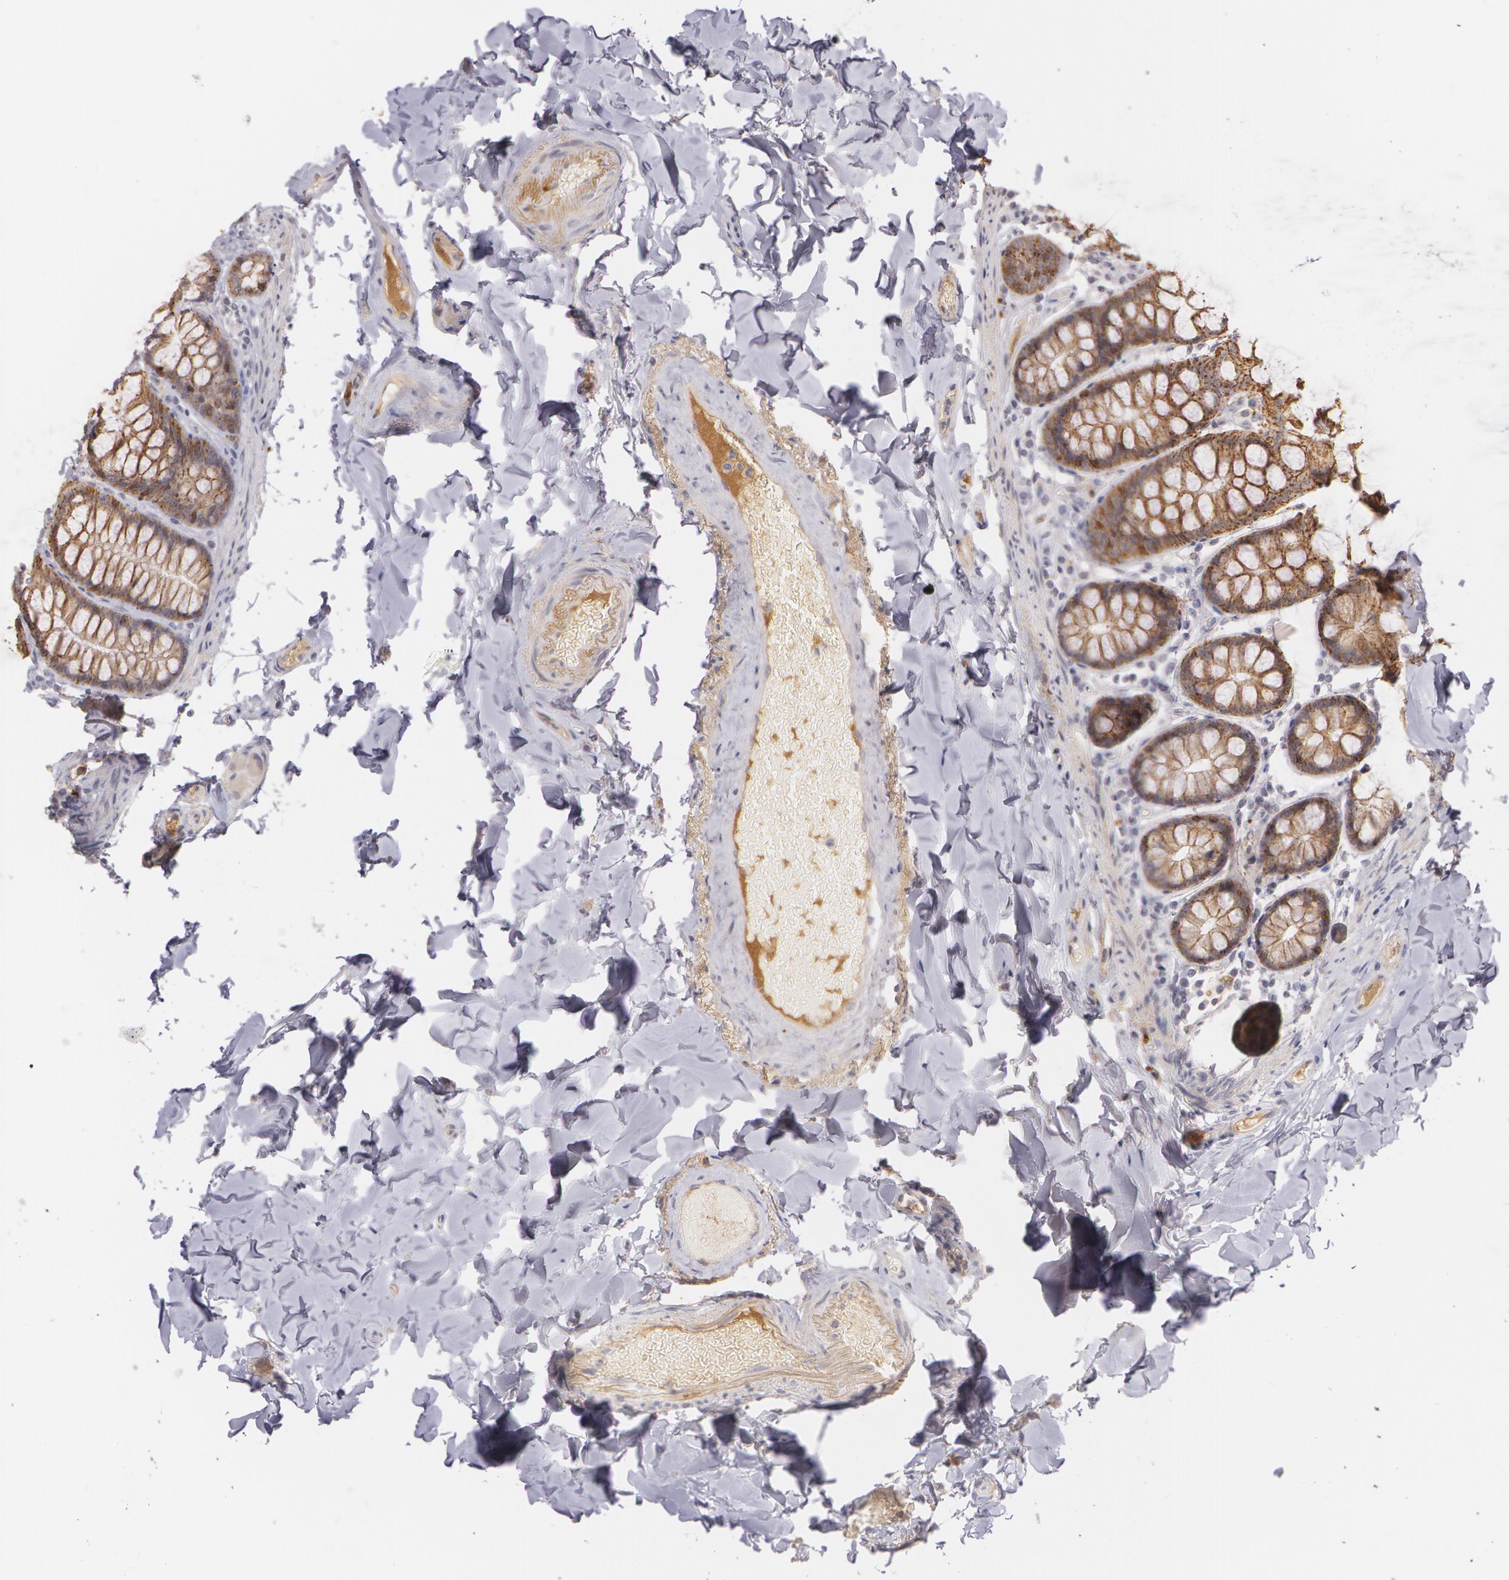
{"staining": {"intensity": "negative", "quantity": "none", "location": "none"}, "tissue": "colon", "cell_type": "Endothelial cells", "image_type": "normal", "snomed": [{"axis": "morphology", "description": "Normal tissue, NOS"}, {"axis": "topography", "description": "Colon"}], "caption": "Endothelial cells are negative for protein expression in unremarkable human colon. (DAB (3,3'-diaminobenzidine) immunohistochemistry visualized using brightfield microscopy, high magnification).", "gene": "LBP", "patient": {"sex": "female", "age": 61}}